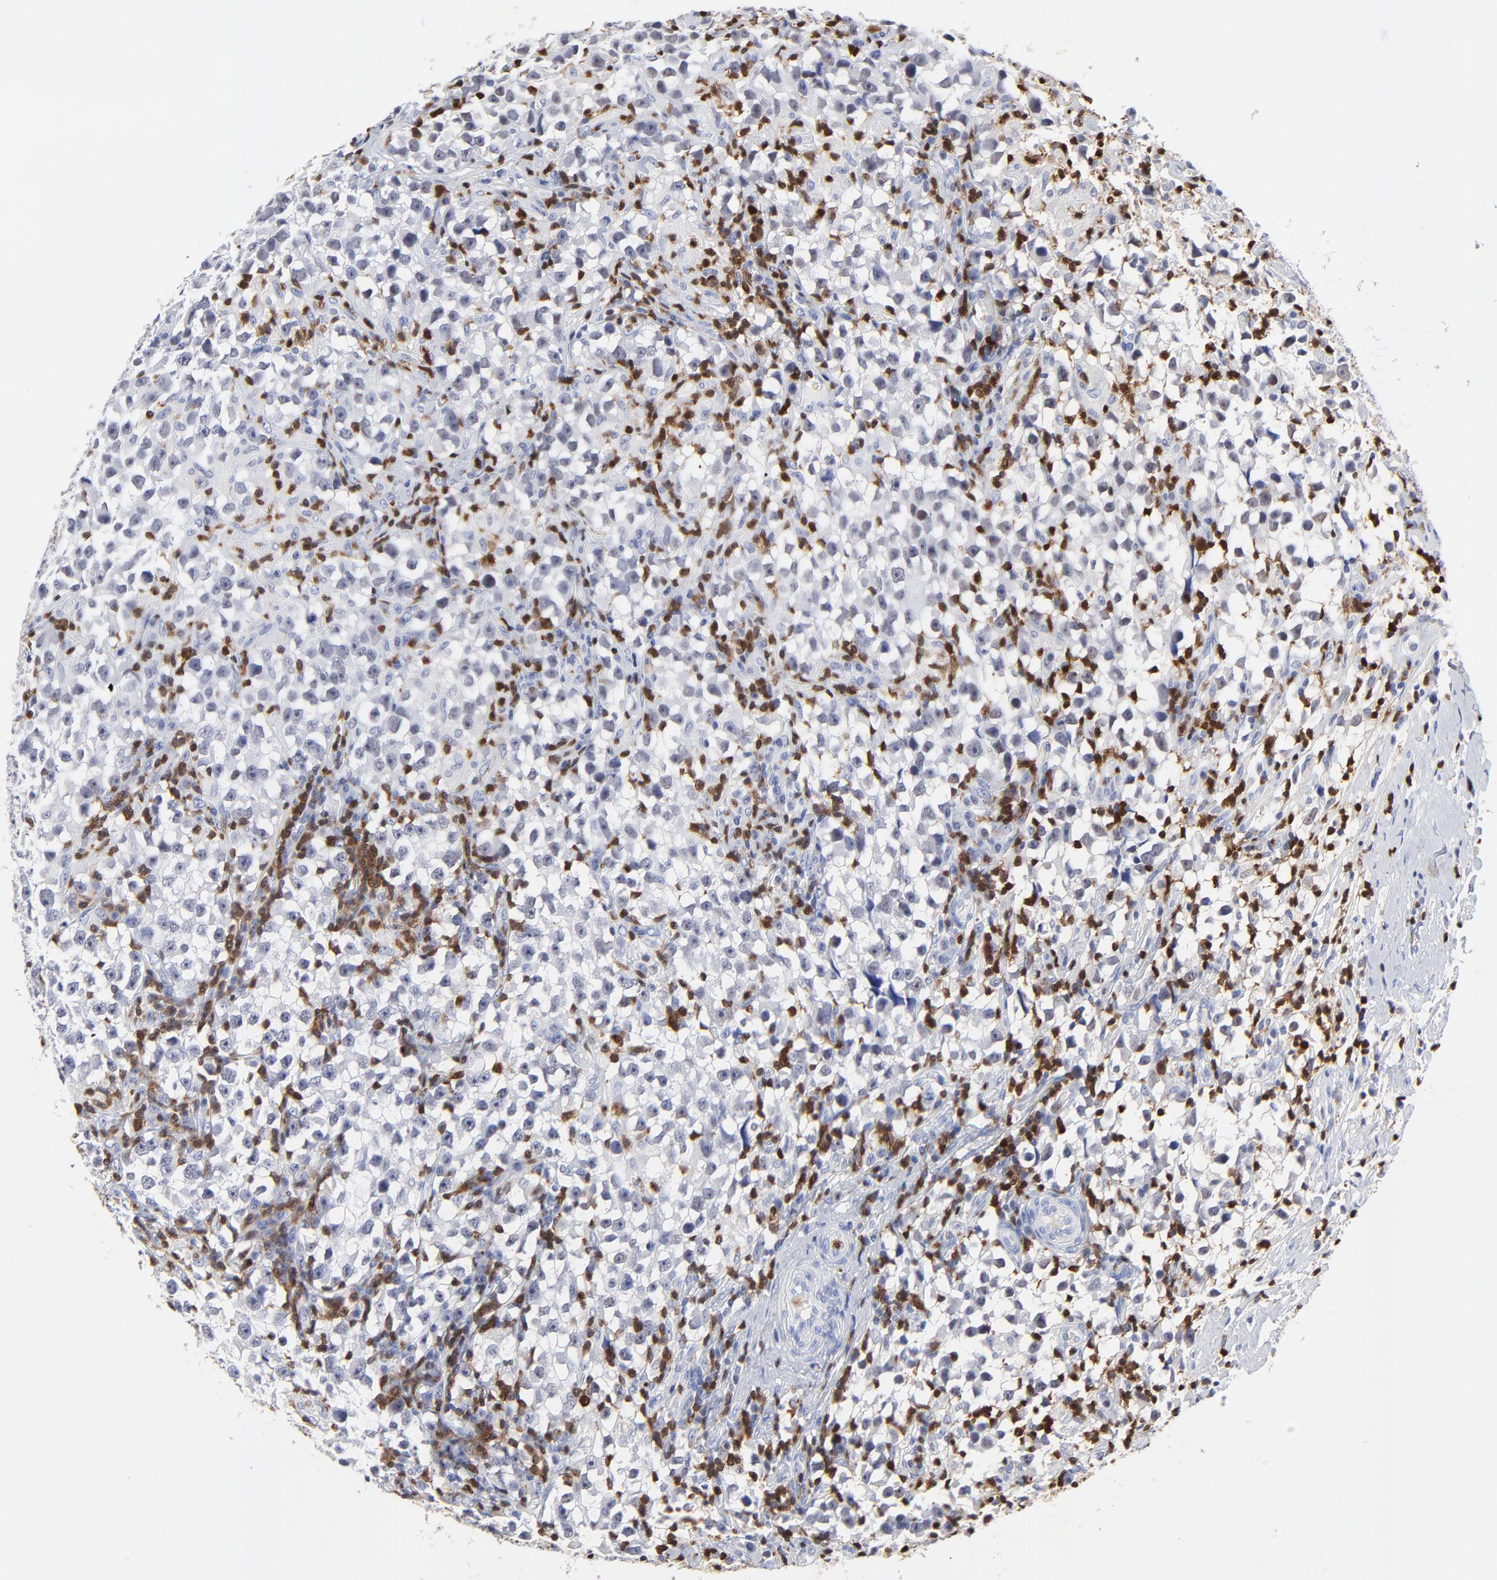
{"staining": {"intensity": "negative", "quantity": "none", "location": "none"}, "tissue": "testis cancer", "cell_type": "Tumor cells", "image_type": "cancer", "snomed": [{"axis": "morphology", "description": "Seminoma, NOS"}, {"axis": "topography", "description": "Testis"}], "caption": "Testis cancer was stained to show a protein in brown. There is no significant positivity in tumor cells.", "gene": "ZAP70", "patient": {"sex": "male", "age": 33}}